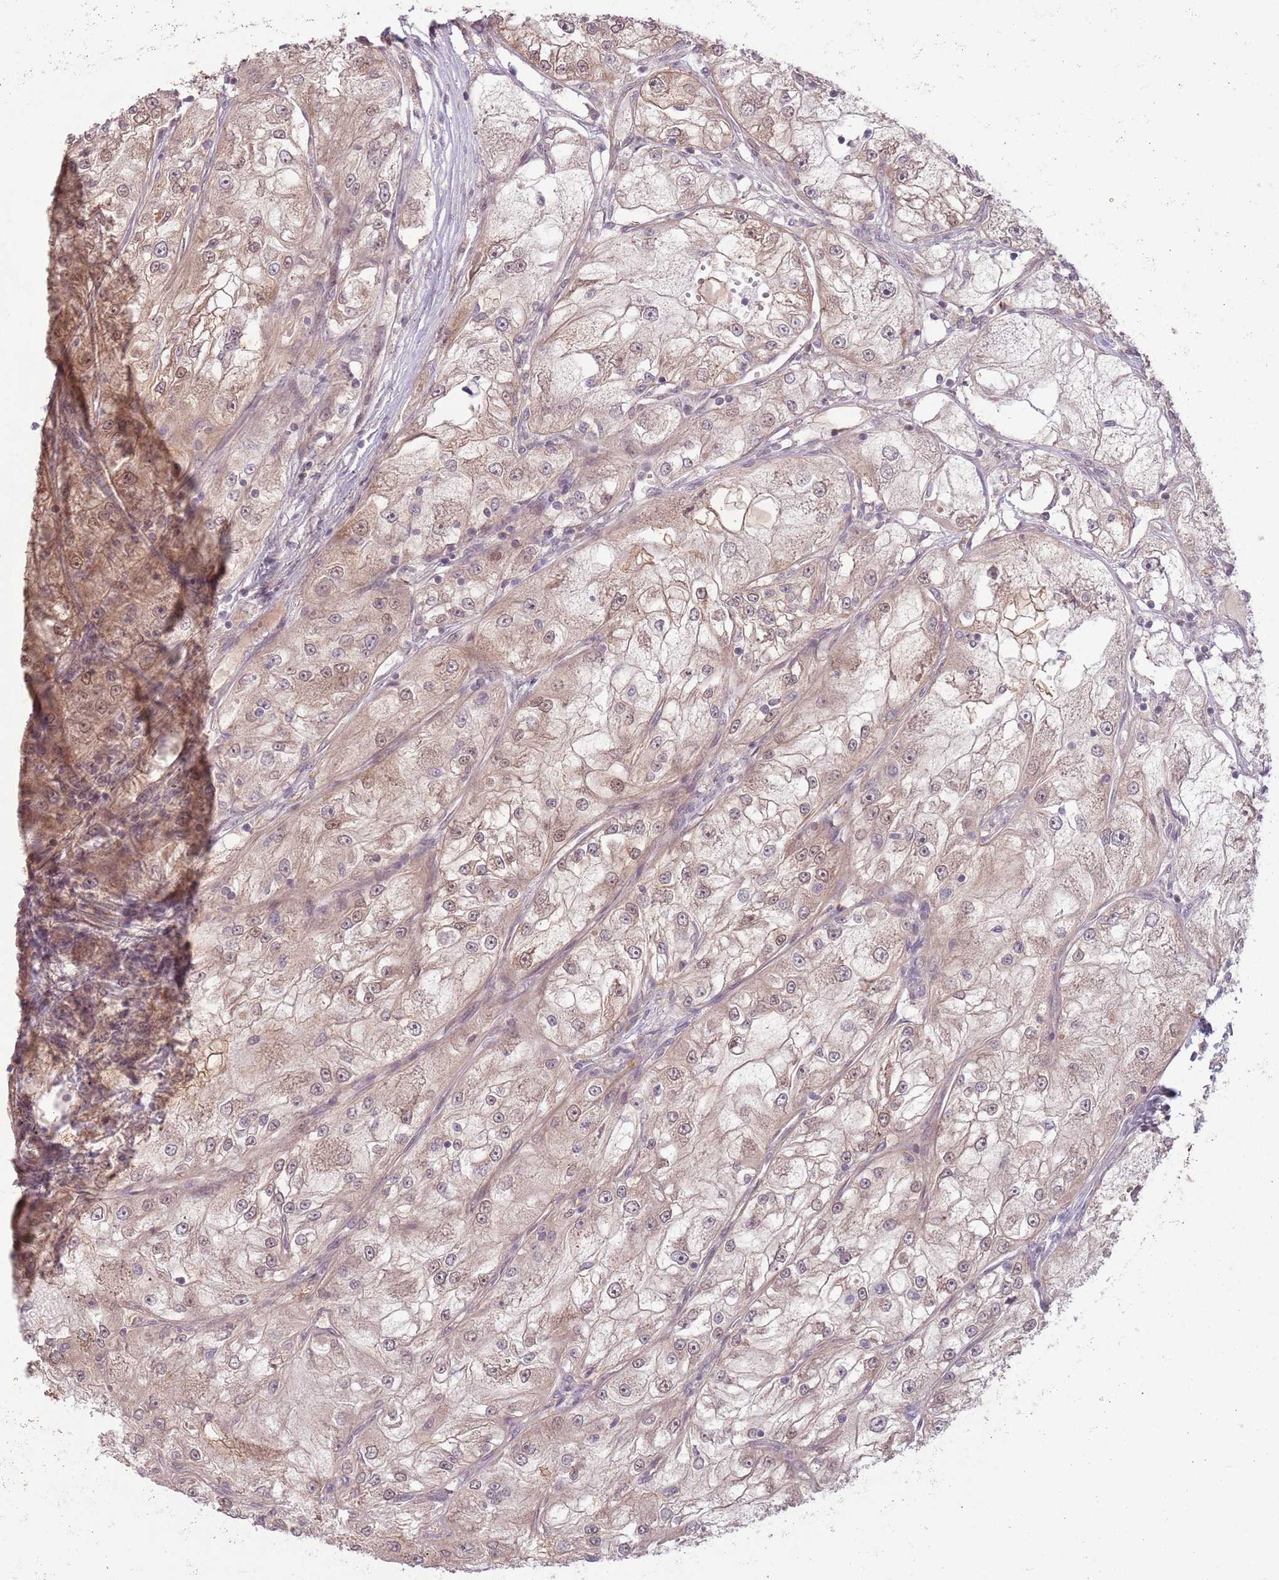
{"staining": {"intensity": "weak", "quantity": ">75%", "location": "cytoplasmic/membranous,nuclear"}, "tissue": "renal cancer", "cell_type": "Tumor cells", "image_type": "cancer", "snomed": [{"axis": "morphology", "description": "Adenocarcinoma, NOS"}, {"axis": "topography", "description": "Kidney"}], "caption": "Immunohistochemical staining of adenocarcinoma (renal) exhibits low levels of weak cytoplasmic/membranous and nuclear expression in about >75% of tumor cells.", "gene": "CCDC154", "patient": {"sex": "female", "age": 72}}